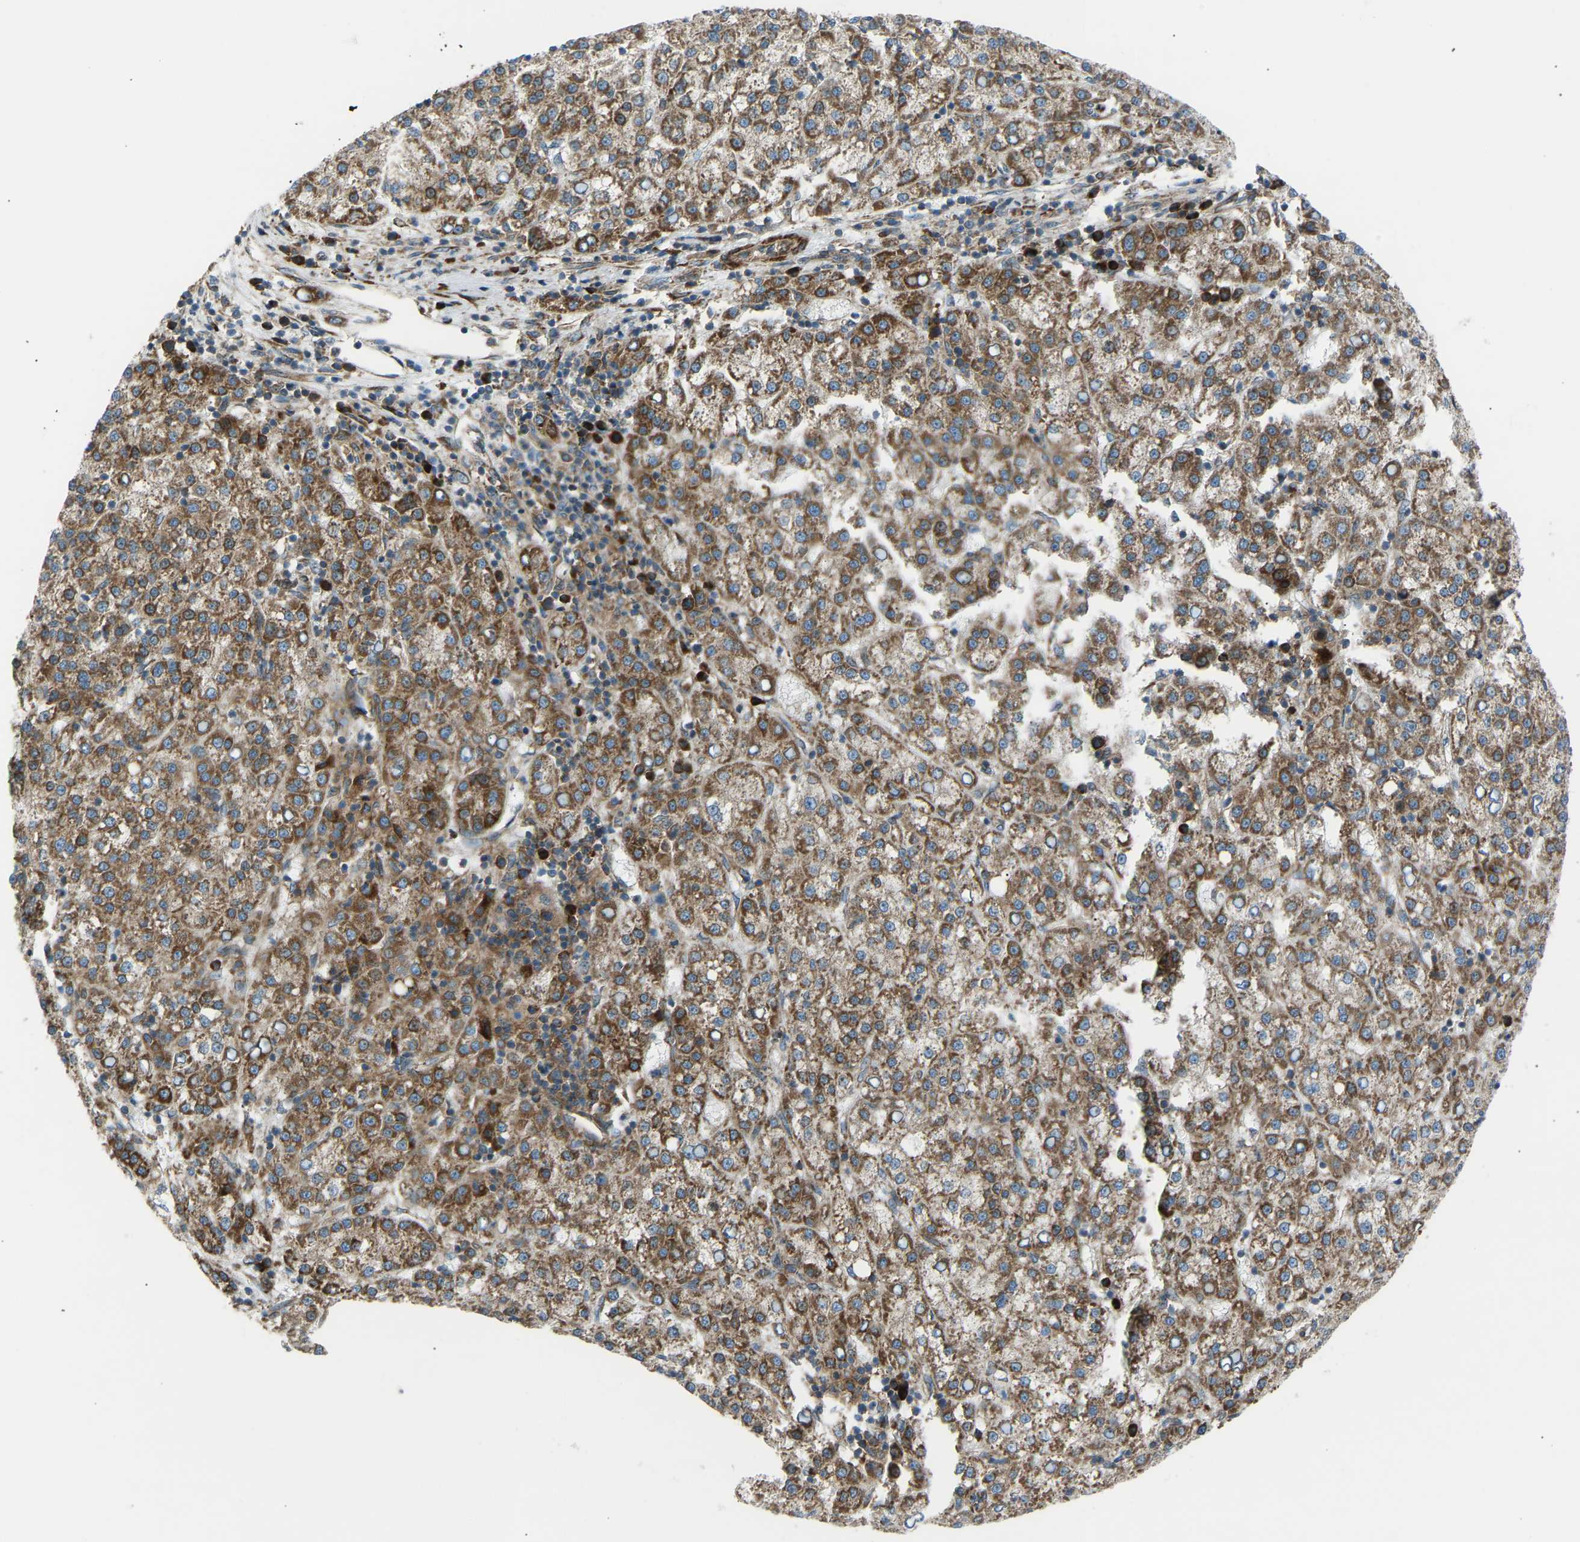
{"staining": {"intensity": "moderate", "quantity": ">75%", "location": "cytoplasmic/membranous"}, "tissue": "liver cancer", "cell_type": "Tumor cells", "image_type": "cancer", "snomed": [{"axis": "morphology", "description": "Carcinoma, Hepatocellular, NOS"}, {"axis": "topography", "description": "Liver"}], "caption": "Immunohistochemistry (IHC) staining of liver cancer (hepatocellular carcinoma), which exhibits medium levels of moderate cytoplasmic/membranous expression in about >75% of tumor cells indicating moderate cytoplasmic/membranous protein expression. The staining was performed using DAB (brown) for protein detection and nuclei were counterstained in hematoxylin (blue).", "gene": "VPS41", "patient": {"sex": "female", "age": 58}}